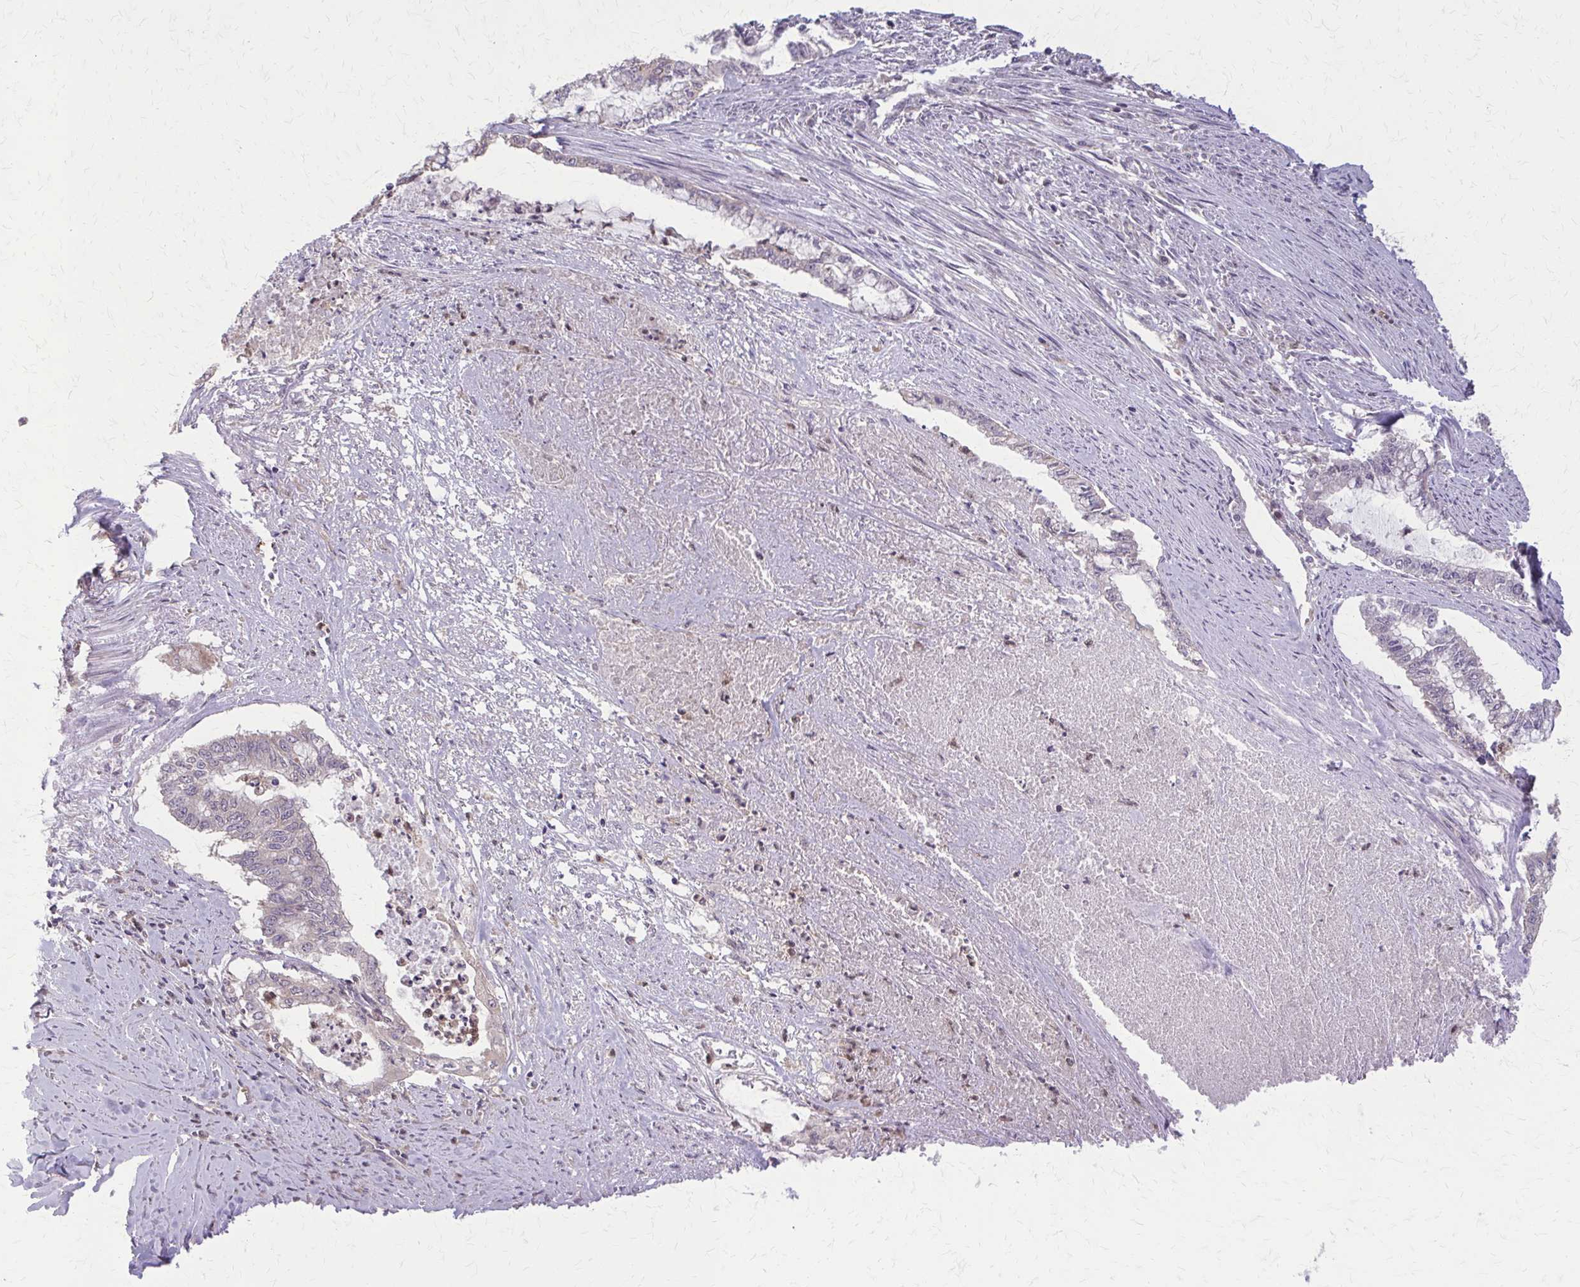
{"staining": {"intensity": "negative", "quantity": "none", "location": "none"}, "tissue": "endometrial cancer", "cell_type": "Tumor cells", "image_type": "cancer", "snomed": [{"axis": "morphology", "description": "Adenocarcinoma, NOS"}, {"axis": "topography", "description": "Endometrium"}], "caption": "Immunohistochemistry (IHC) histopathology image of endometrial cancer (adenocarcinoma) stained for a protein (brown), which shows no staining in tumor cells.", "gene": "NRBF2", "patient": {"sex": "female", "age": 79}}